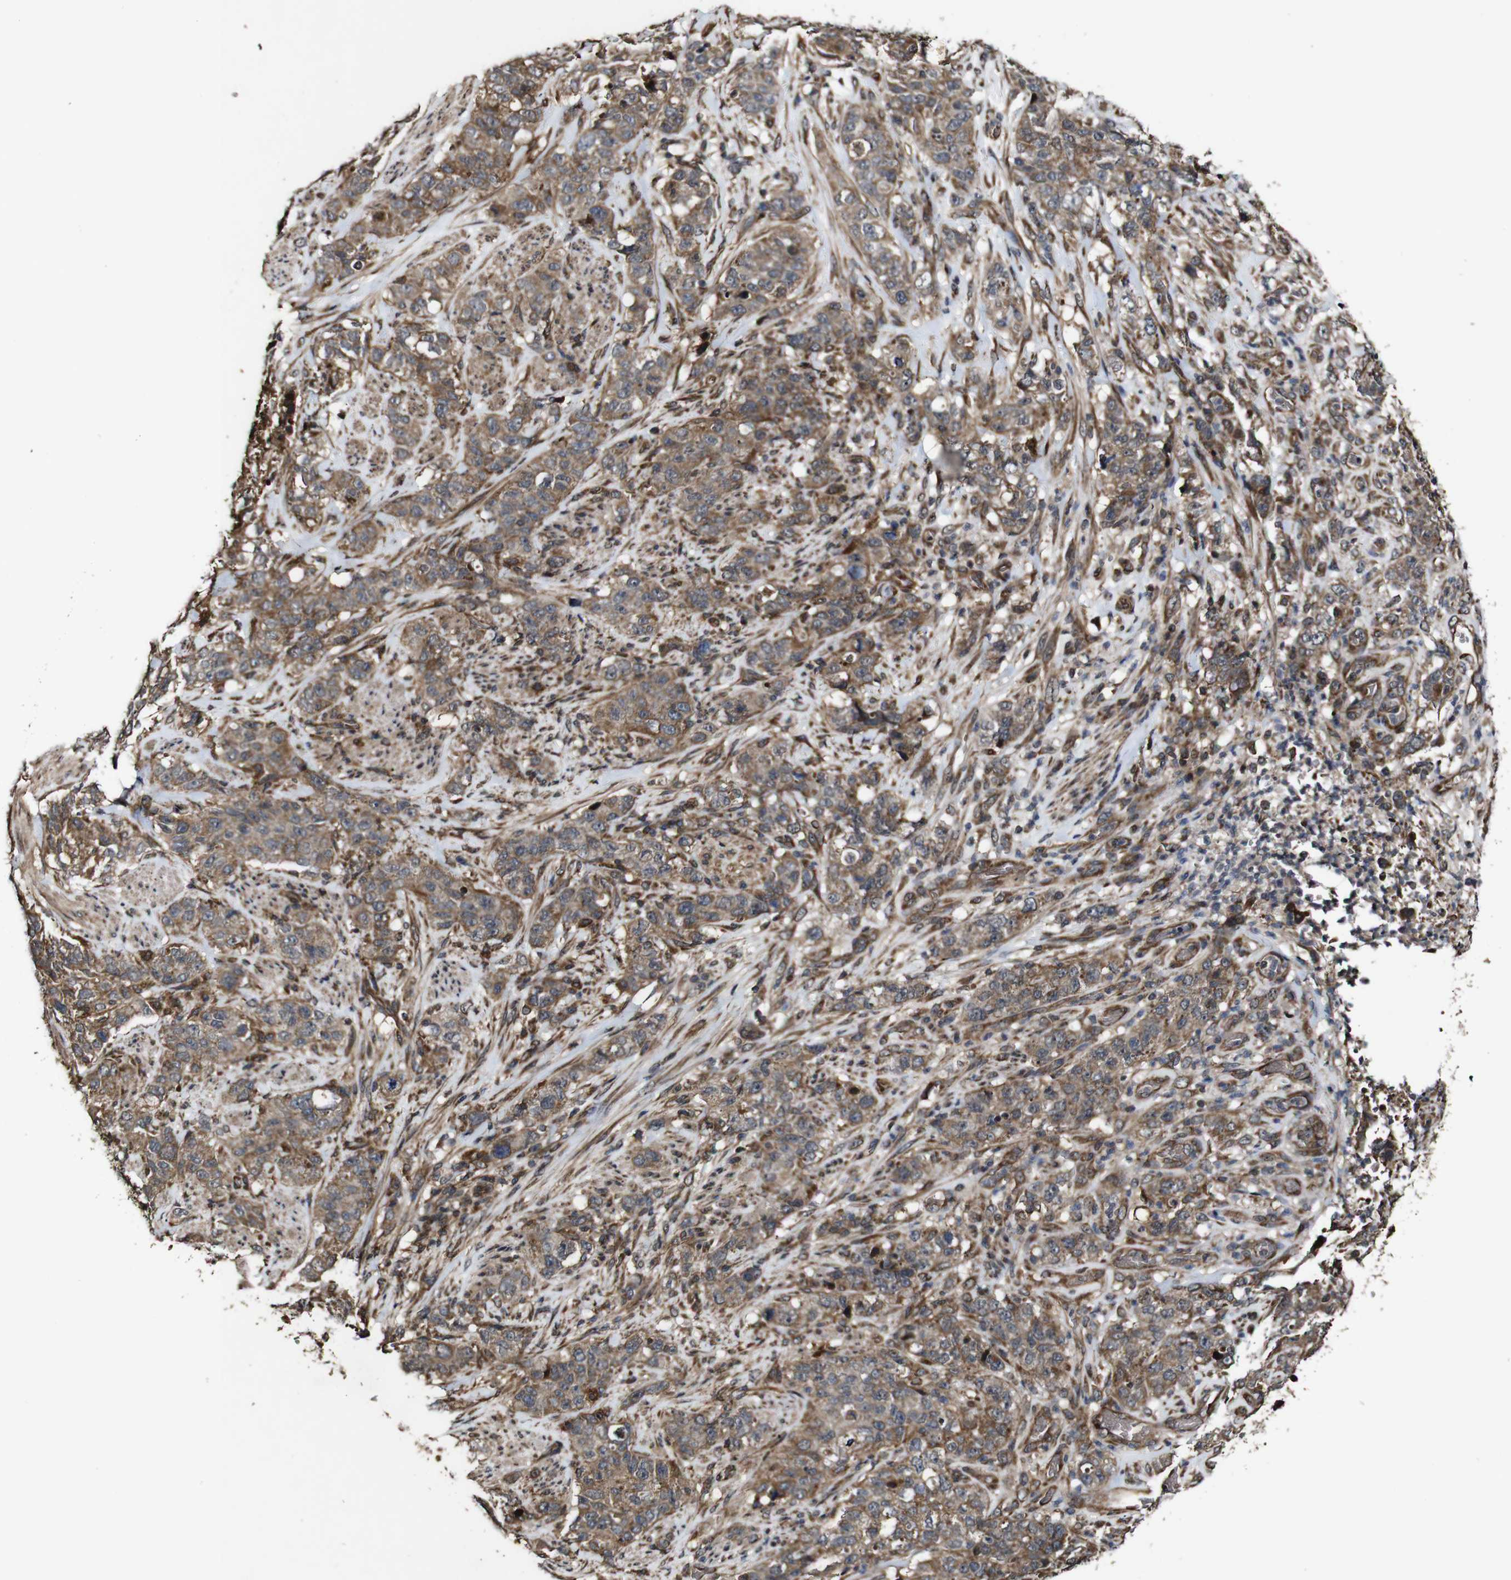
{"staining": {"intensity": "moderate", "quantity": ">75%", "location": "cytoplasmic/membranous"}, "tissue": "stomach cancer", "cell_type": "Tumor cells", "image_type": "cancer", "snomed": [{"axis": "morphology", "description": "Adenocarcinoma, NOS"}, {"axis": "topography", "description": "Stomach"}], "caption": "IHC image of human stomach adenocarcinoma stained for a protein (brown), which exhibits medium levels of moderate cytoplasmic/membranous staining in approximately >75% of tumor cells.", "gene": "BTN3A3", "patient": {"sex": "male", "age": 48}}